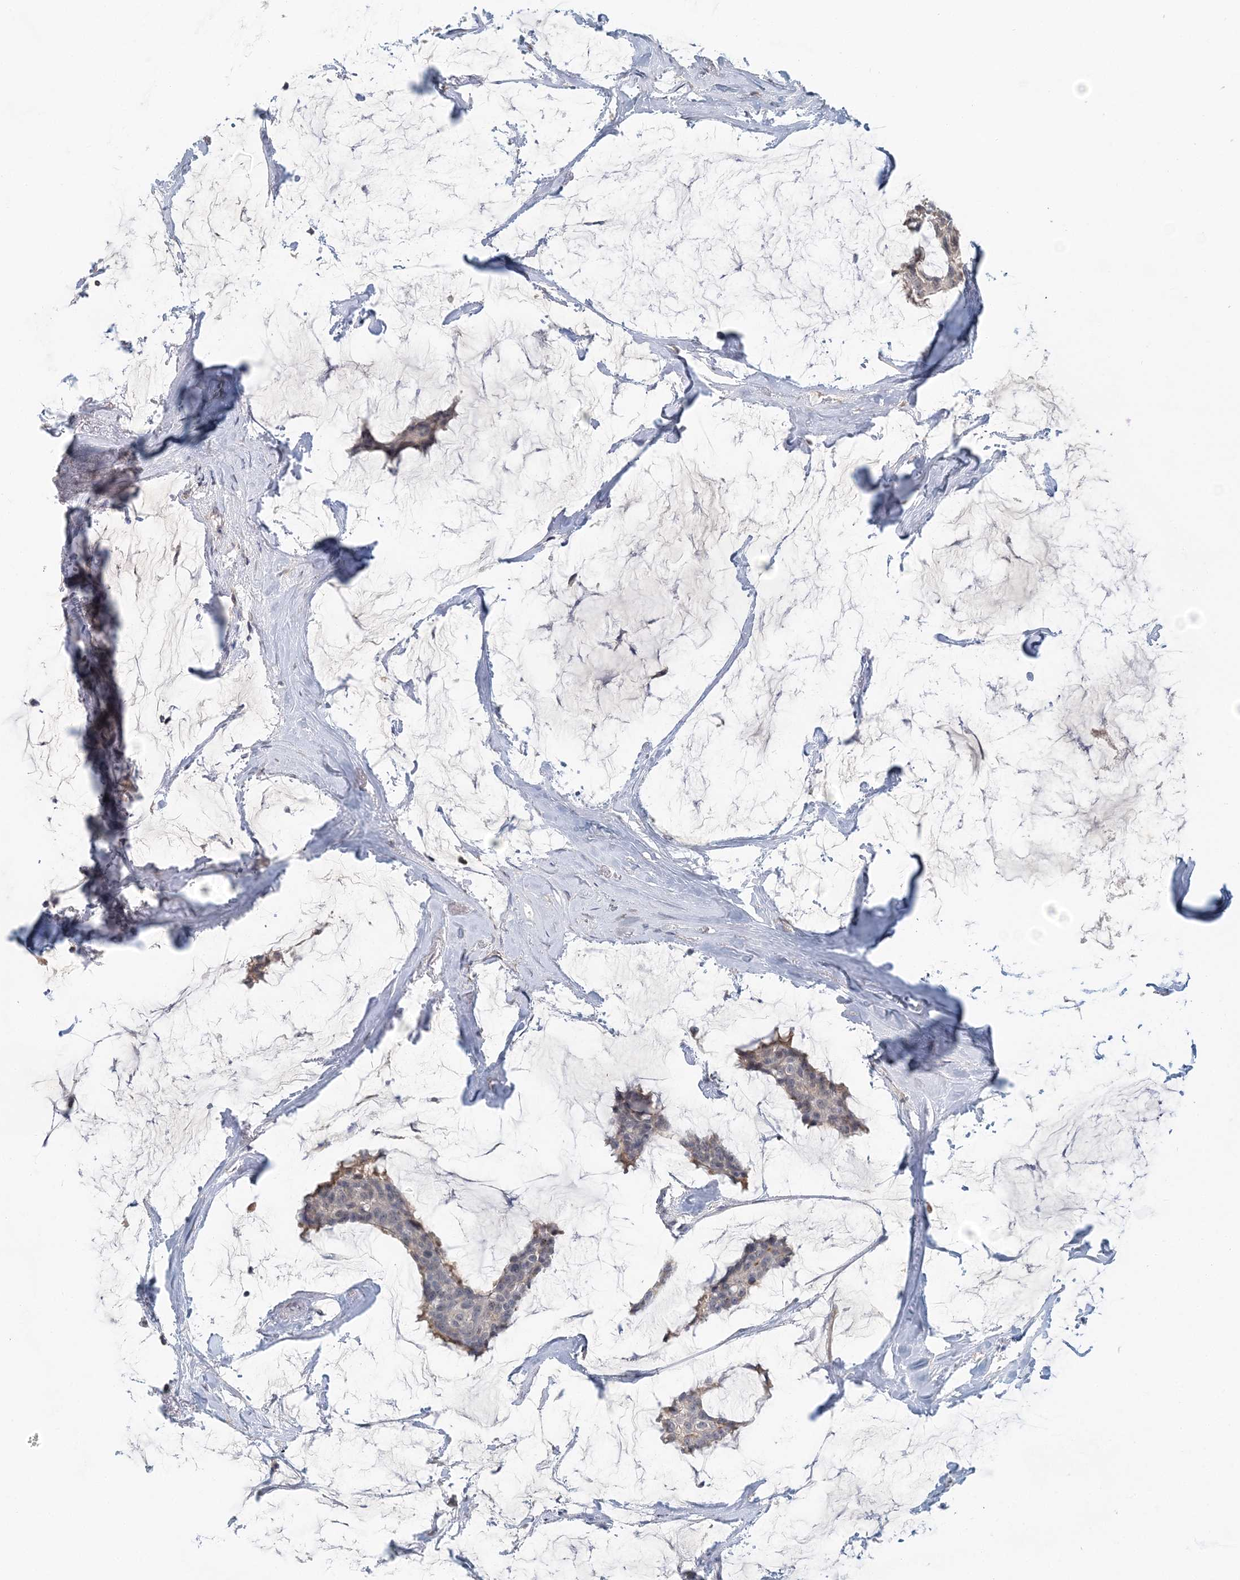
{"staining": {"intensity": "negative", "quantity": "none", "location": "none"}, "tissue": "breast cancer", "cell_type": "Tumor cells", "image_type": "cancer", "snomed": [{"axis": "morphology", "description": "Duct carcinoma"}, {"axis": "topography", "description": "Breast"}], "caption": "A histopathology image of invasive ductal carcinoma (breast) stained for a protein demonstrates no brown staining in tumor cells.", "gene": "RNF25", "patient": {"sex": "female", "age": 93}}